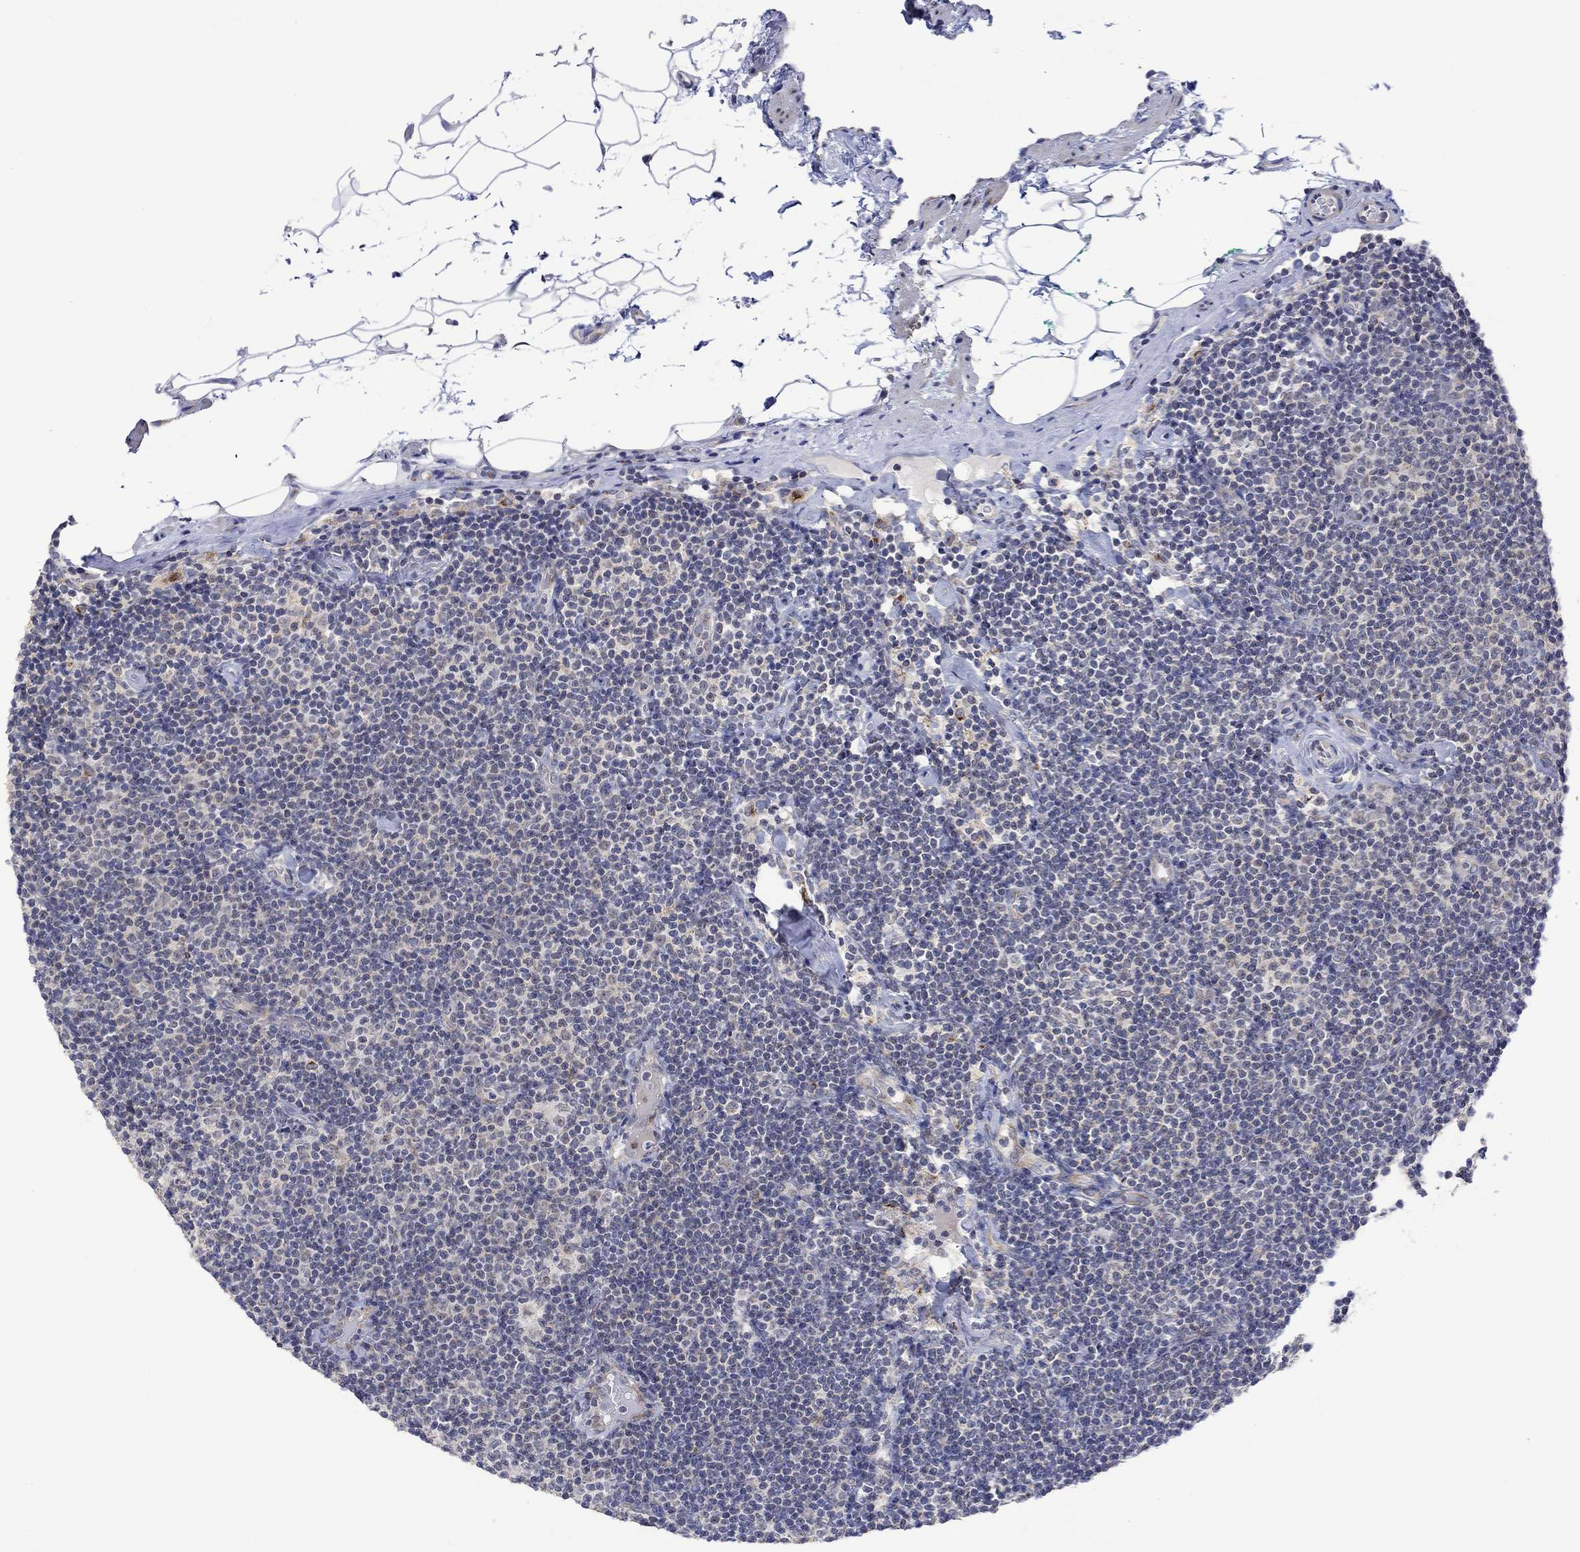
{"staining": {"intensity": "negative", "quantity": "none", "location": "none"}, "tissue": "lymphoma", "cell_type": "Tumor cells", "image_type": "cancer", "snomed": [{"axis": "morphology", "description": "Malignant lymphoma, non-Hodgkin's type, Low grade"}, {"axis": "topography", "description": "Lymph node"}], "caption": "This is an IHC histopathology image of lymphoma. There is no expression in tumor cells.", "gene": "SLC48A1", "patient": {"sex": "male", "age": 81}}